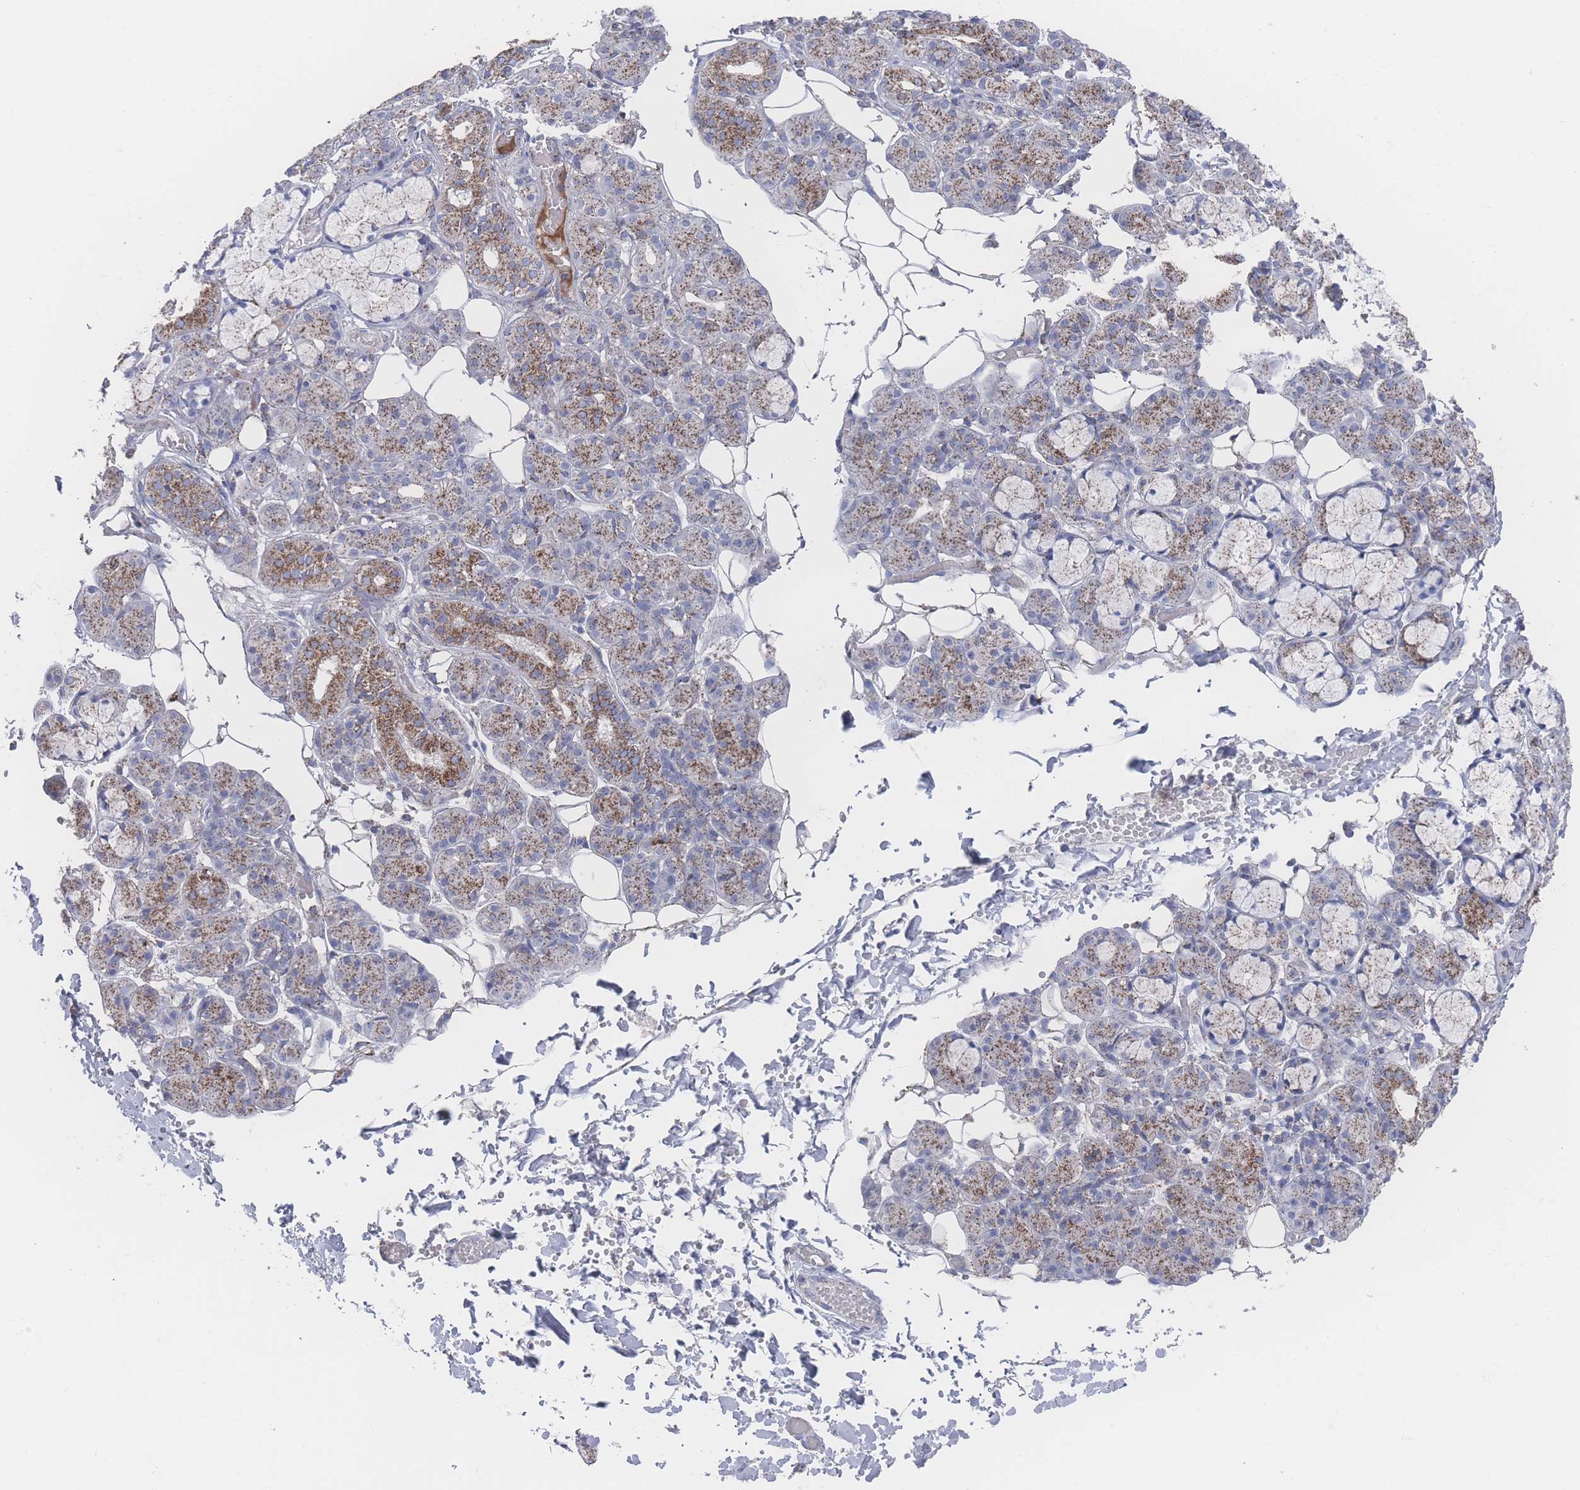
{"staining": {"intensity": "moderate", "quantity": ">75%", "location": "cytoplasmic/membranous"}, "tissue": "salivary gland", "cell_type": "Glandular cells", "image_type": "normal", "snomed": [{"axis": "morphology", "description": "Normal tissue, NOS"}, {"axis": "topography", "description": "Salivary gland"}], "caption": "Glandular cells reveal medium levels of moderate cytoplasmic/membranous positivity in approximately >75% of cells in benign human salivary gland.", "gene": "PEX14", "patient": {"sex": "male", "age": 63}}